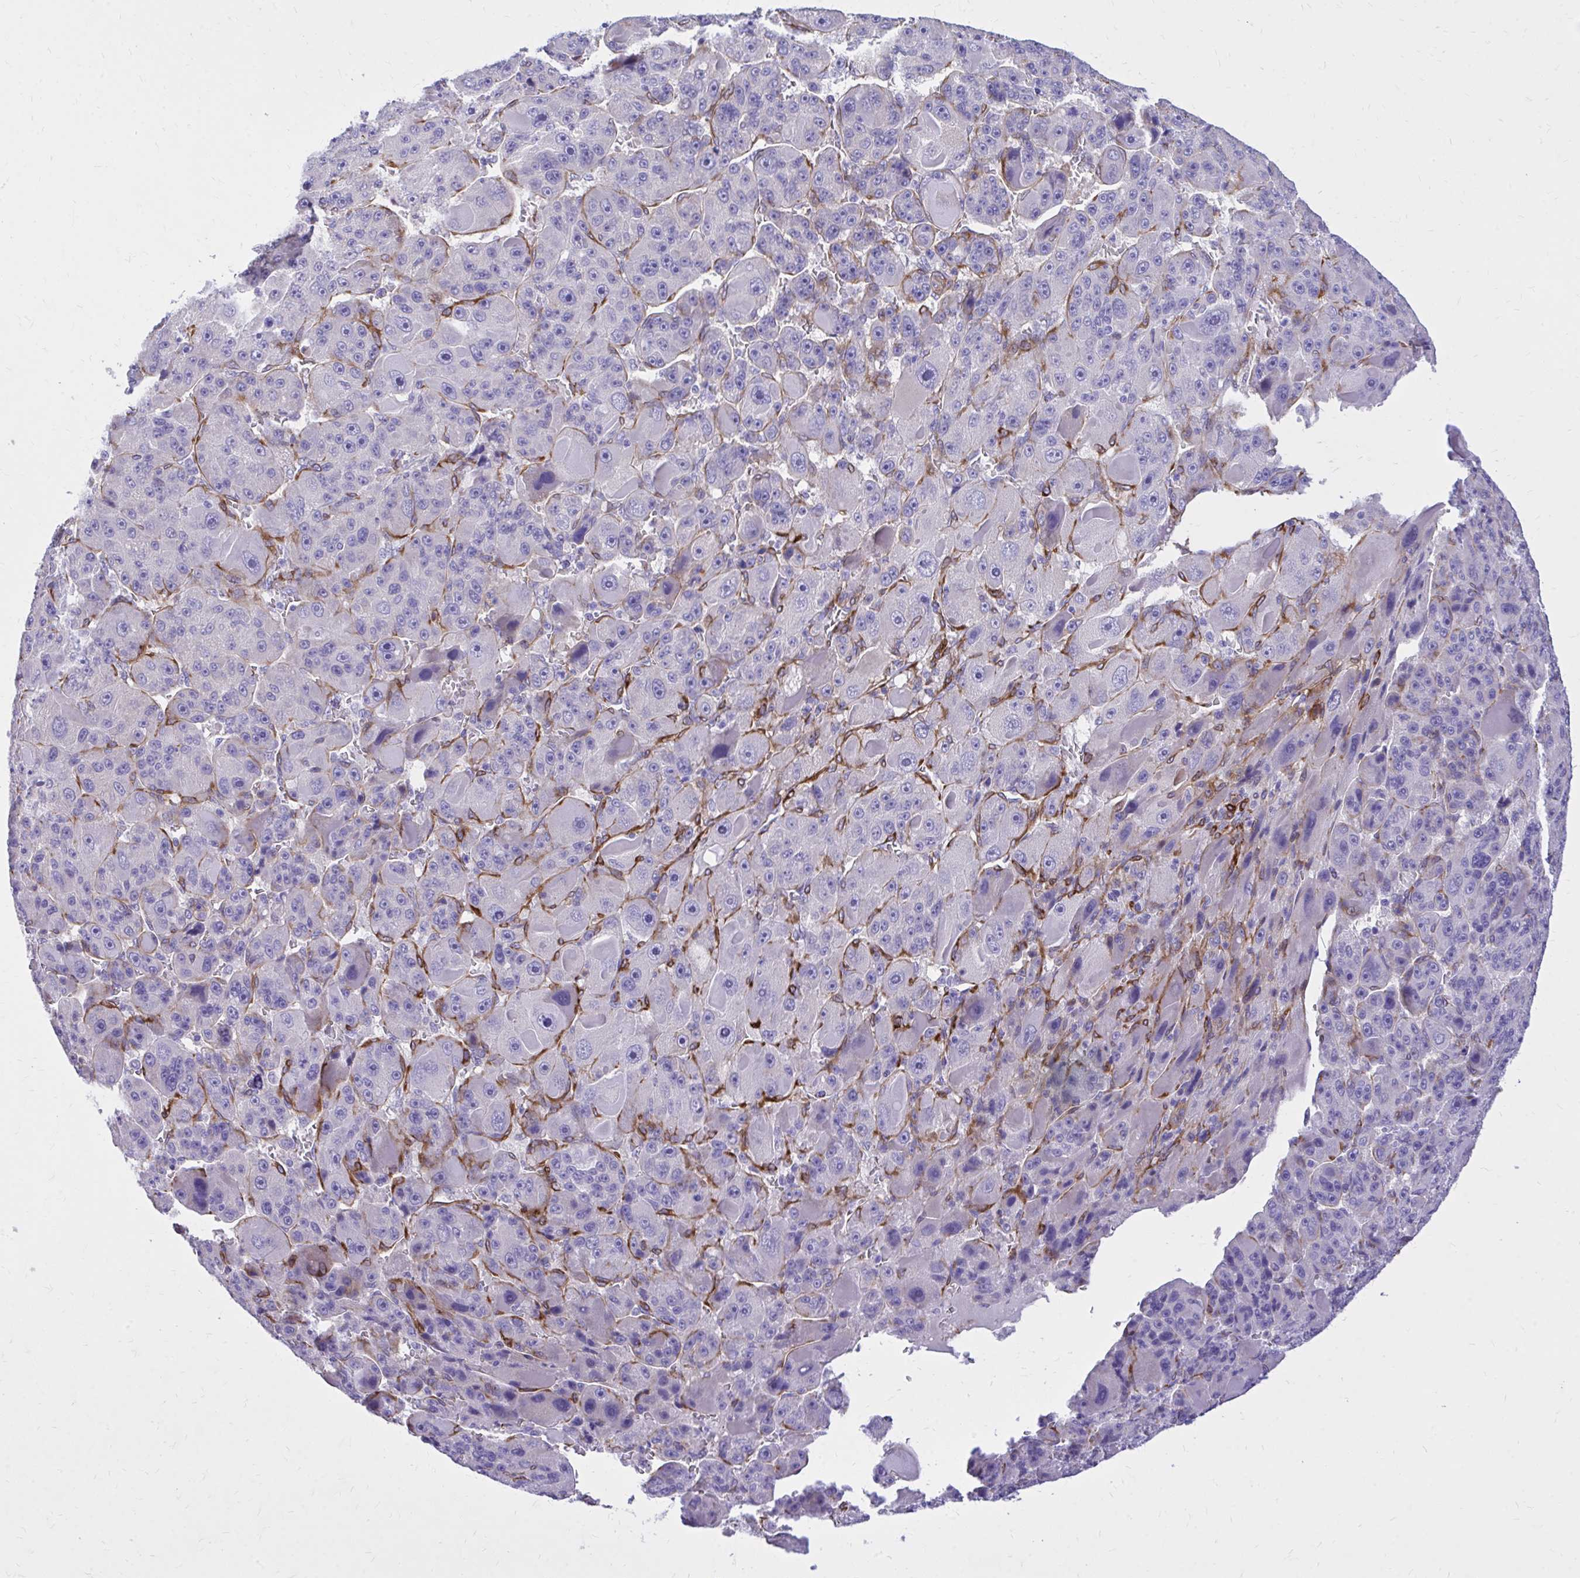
{"staining": {"intensity": "negative", "quantity": "none", "location": "none"}, "tissue": "liver cancer", "cell_type": "Tumor cells", "image_type": "cancer", "snomed": [{"axis": "morphology", "description": "Carcinoma, Hepatocellular, NOS"}, {"axis": "topography", "description": "Liver"}], "caption": "Protein analysis of liver cancer (hepatocellular carcinoma) displays no significant expression in tumor cells. (DAB immunohistochemistry (IHC) visualized using brightfield microscopy, high magnification).", "gene": "EPB41L1", "patient": {"sex": "male", "age": 76}}